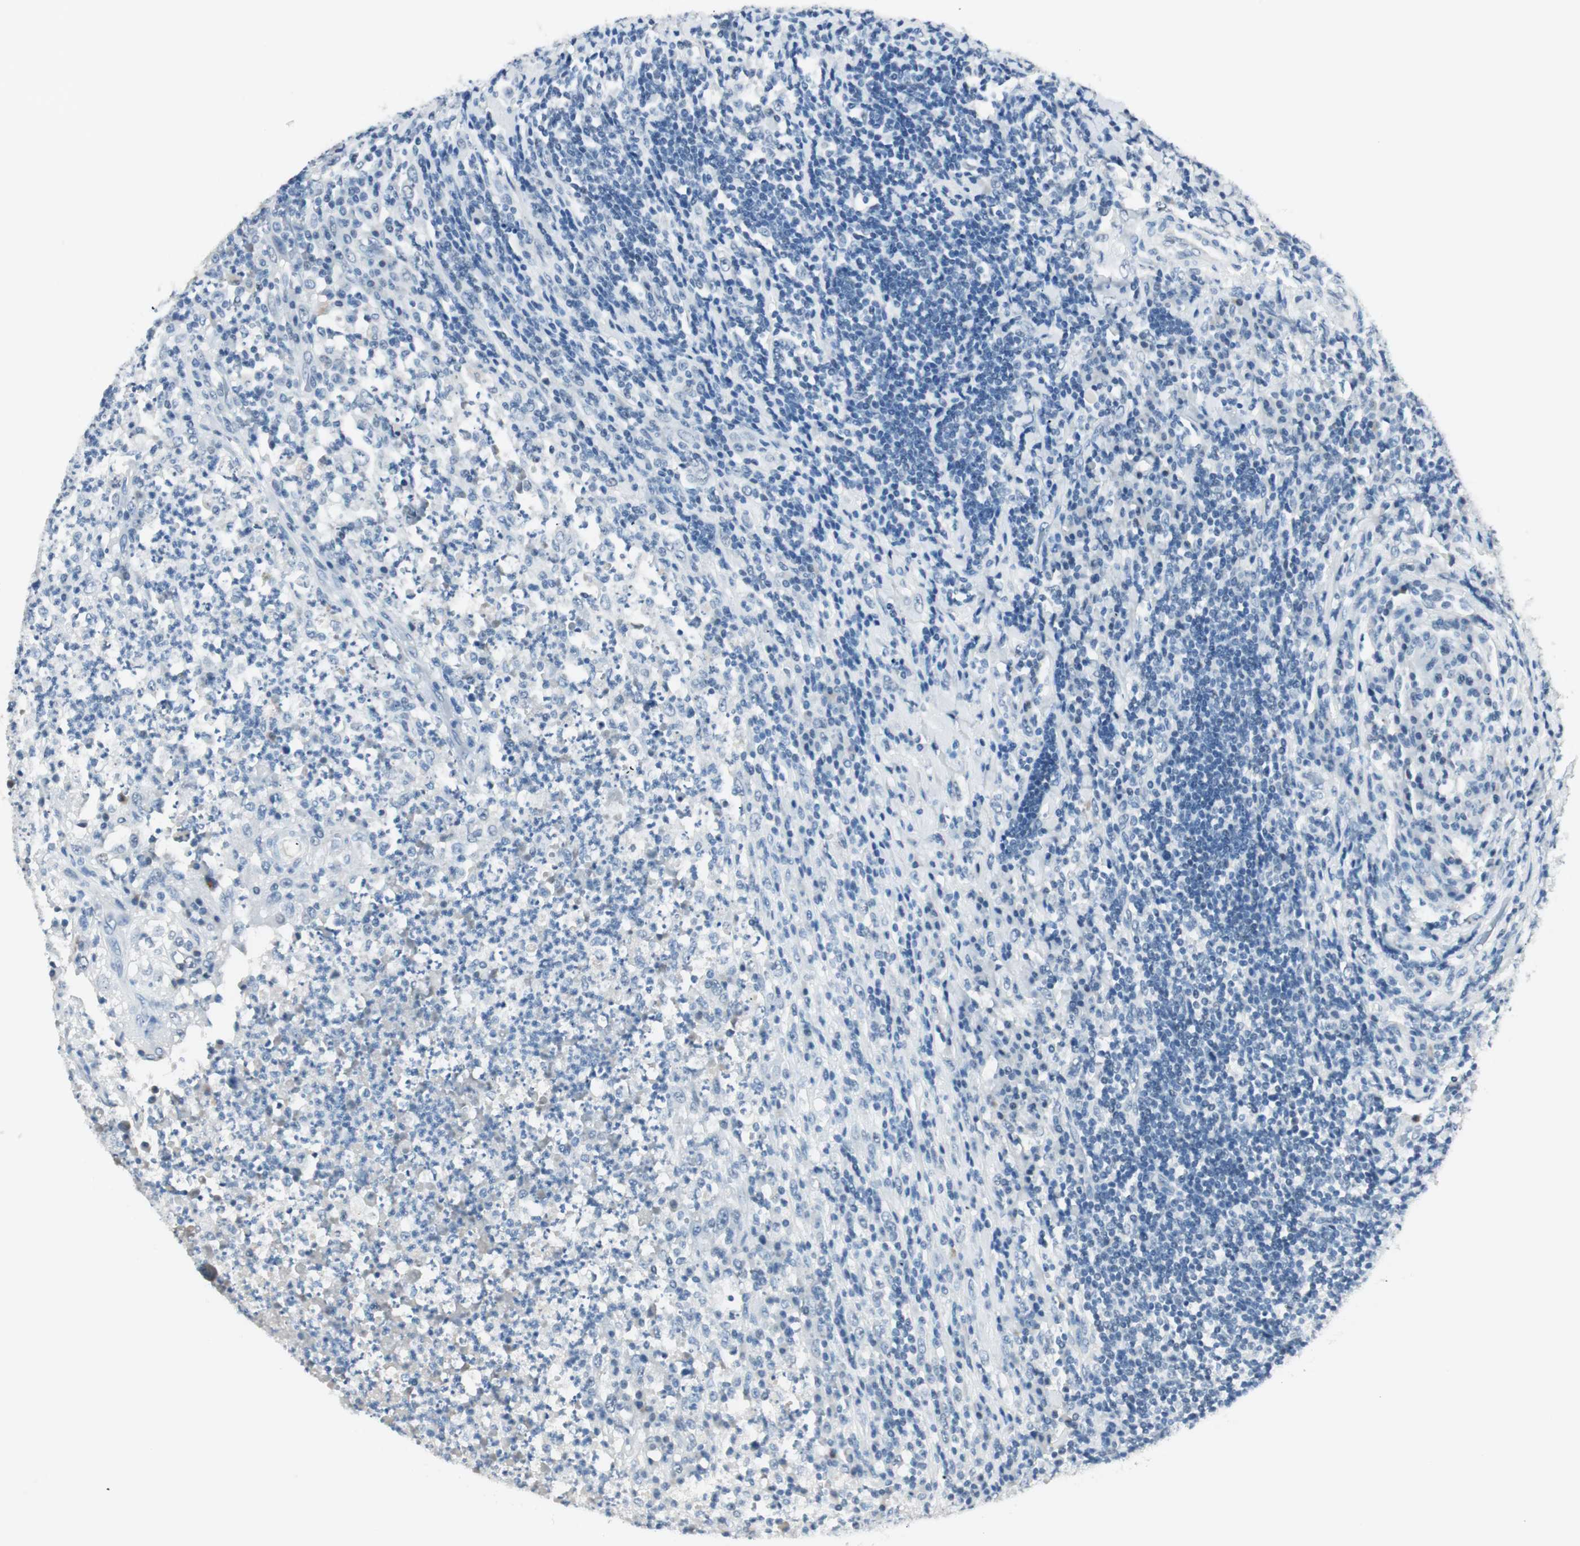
{"staining": {"intensity": "negative", "quantity": "none", "location": "none"}, "tissue": "testis cancer", "cell_type": "Tumor cells", "image_type": "cancer", "snomed": [{"axis": "morphology", "description": "Necrosis, NOS"}, {"axis": "morphology", "description": "Carcinoma, Embryonal, NOS"}, {"axis": "topography", "description": "Testis"}], "caption": "This is an IHC histopathology image of testis embryonal carcinoma. There is no positivity in tumor cells.", "gene": "HOXB13", "patient": {"sex": "male", "age": 19}}